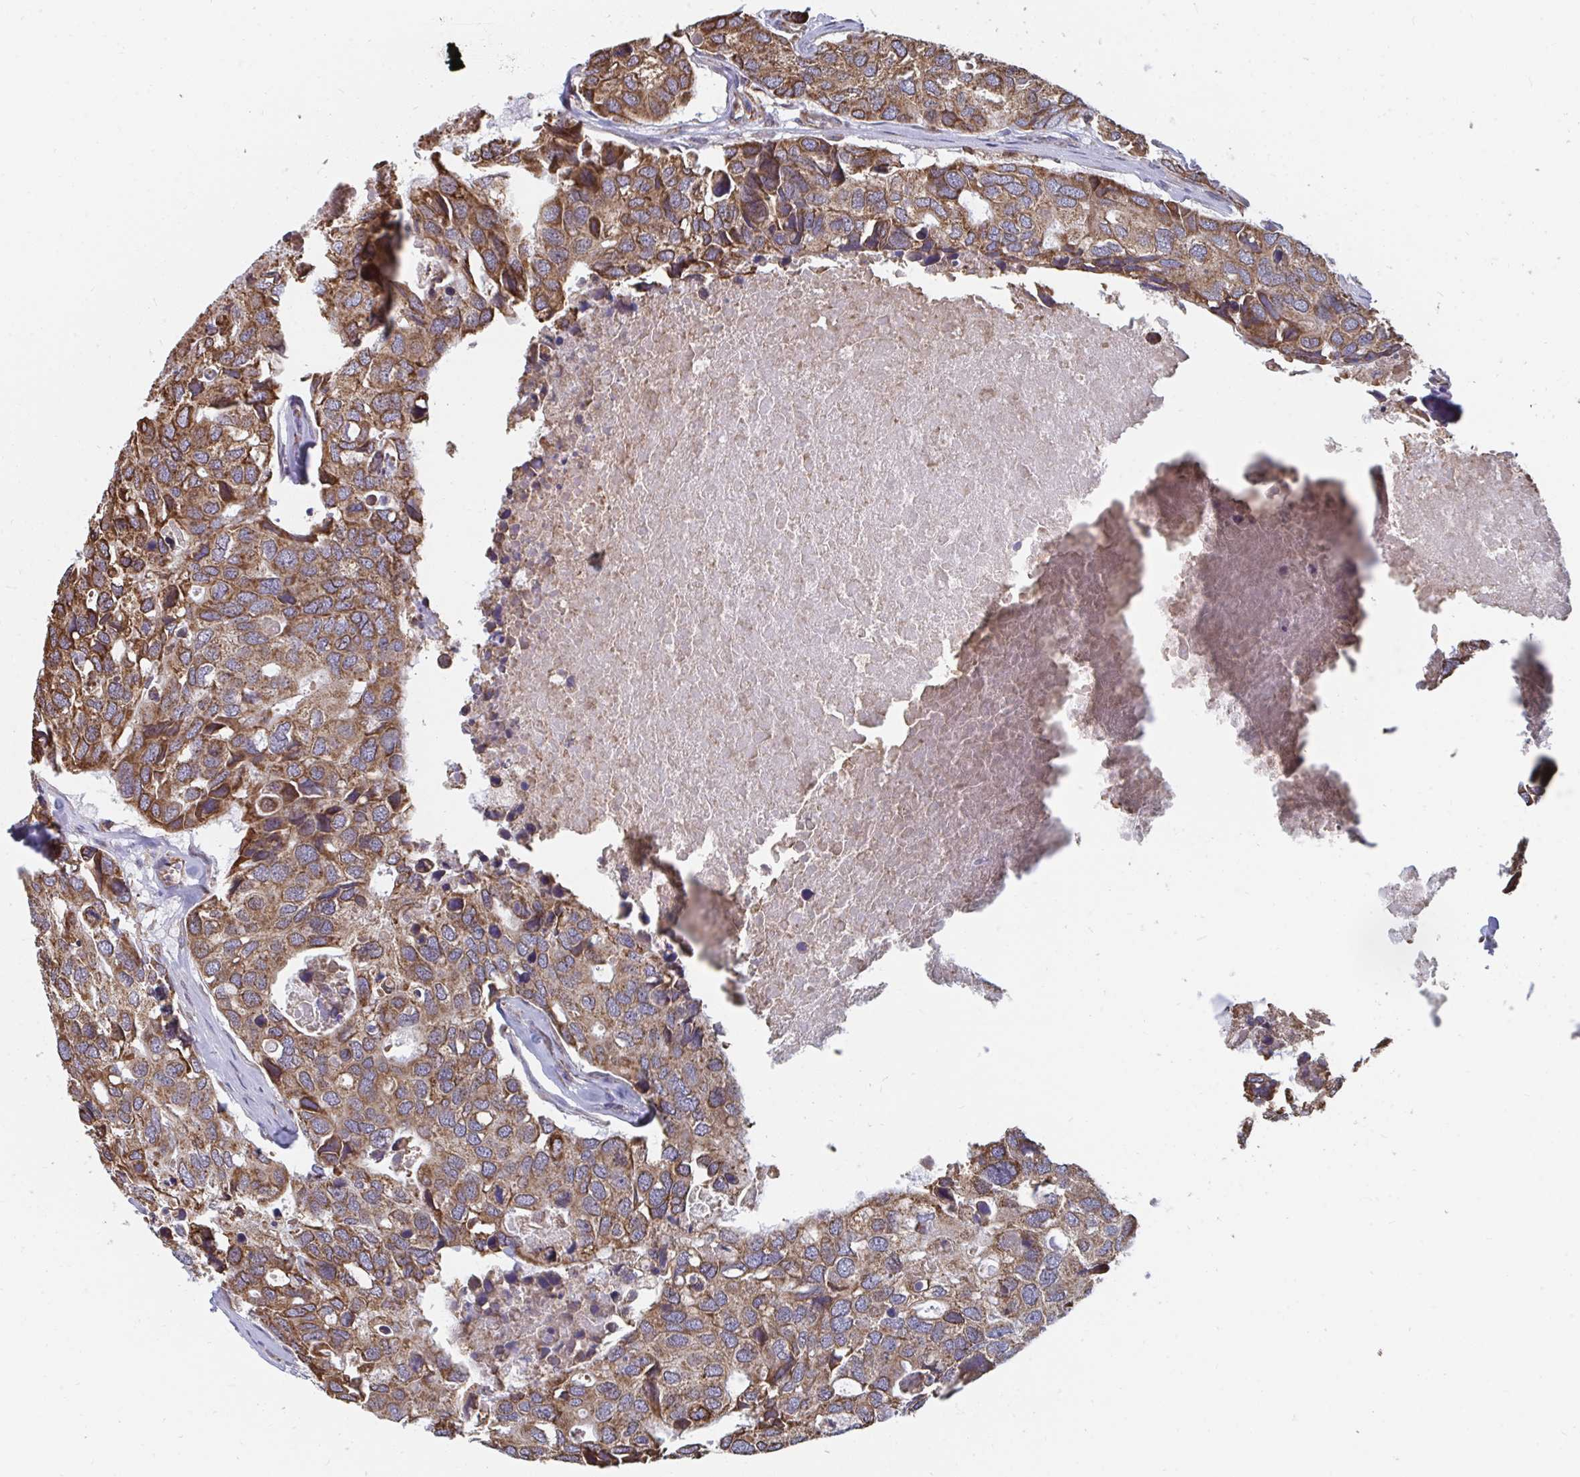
{"staining": {"intensity": "moderate", "quantity": ">75%", "location": "cytoplasmic/membranous"}, "tissue": "breast cancer", "cell_type": "Tumor cells", "image_type": "cancer", "snomed": [{"axis": "morphology", "description": "Duct carcinoma"}, {"axis": "topography", "description": "Breast"}], "caption": "This photomicrograph displays IHC staining of human breast cancer (invasive ductal carcinoma), with medium moderate cytoplasmic/membranous staining in approximately >75% of tumor cells.", "gene": "ELAVL1", "patient": {"sex": "female", "age": 83}}